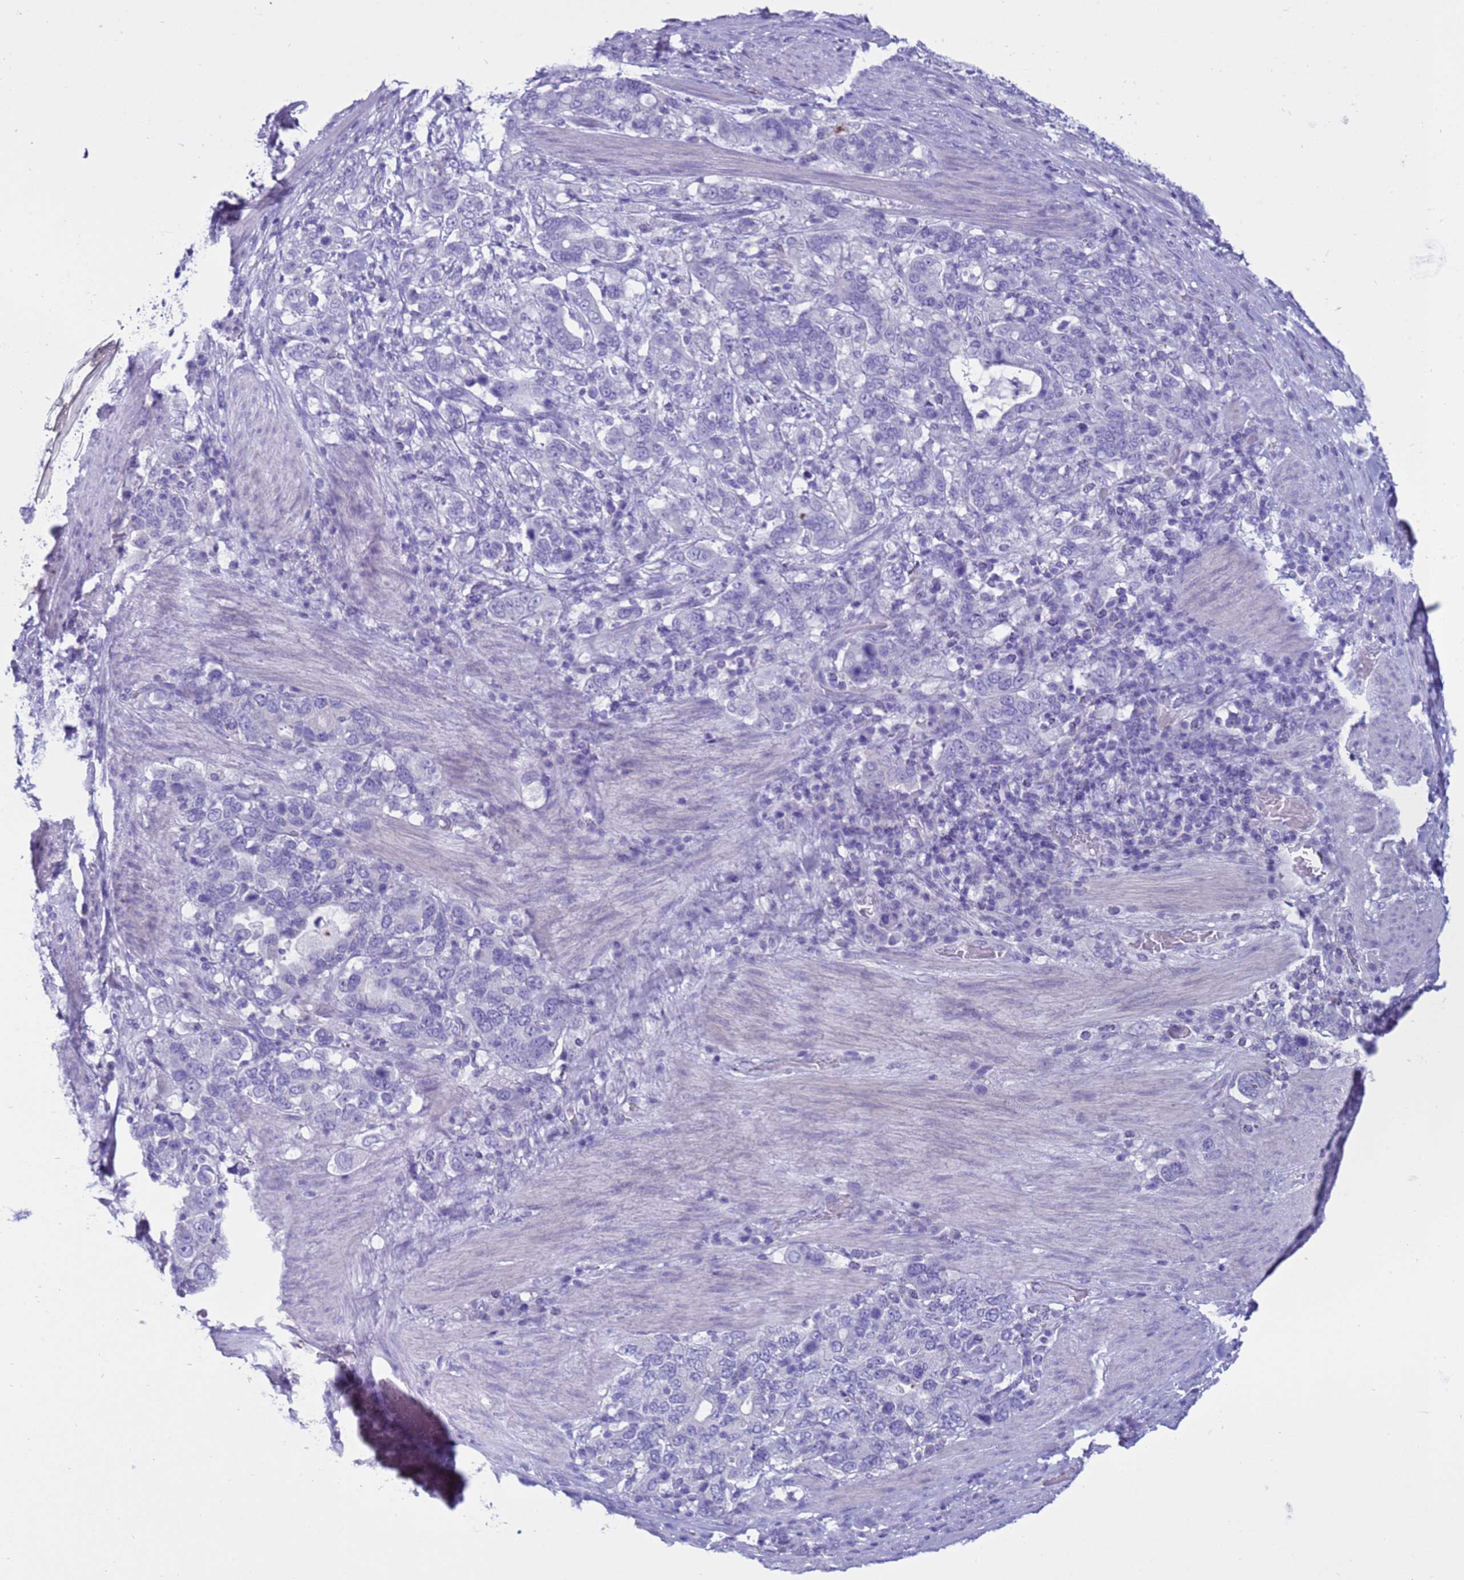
{"staining": {"intensity": "negative", "quantity": "none", "location": "none"}, "tissue": "stomach cancer", "cell_type": "Tumor cells", "image_type": "cancer", "snomed": [{"axis": "morphology", "description": "Adenocarcinoma, NOS"}, {"axis": "topography", "description": "Stomach, upper"}, {"axis": "topography", "description": "Stomach"}], "caption": "Micrograph shows no significant protein expression in tumor cells of adenocarcinoma (stomach). The staining was performed using DAB (3,3'-diaminobenzidine) to visualize the protein expression in brown, while the nuclei were stained in blue with hematoxylin (Magnification: 20x).", "gene": "CST4", "patient": {"sex": "male", "age": 62}}